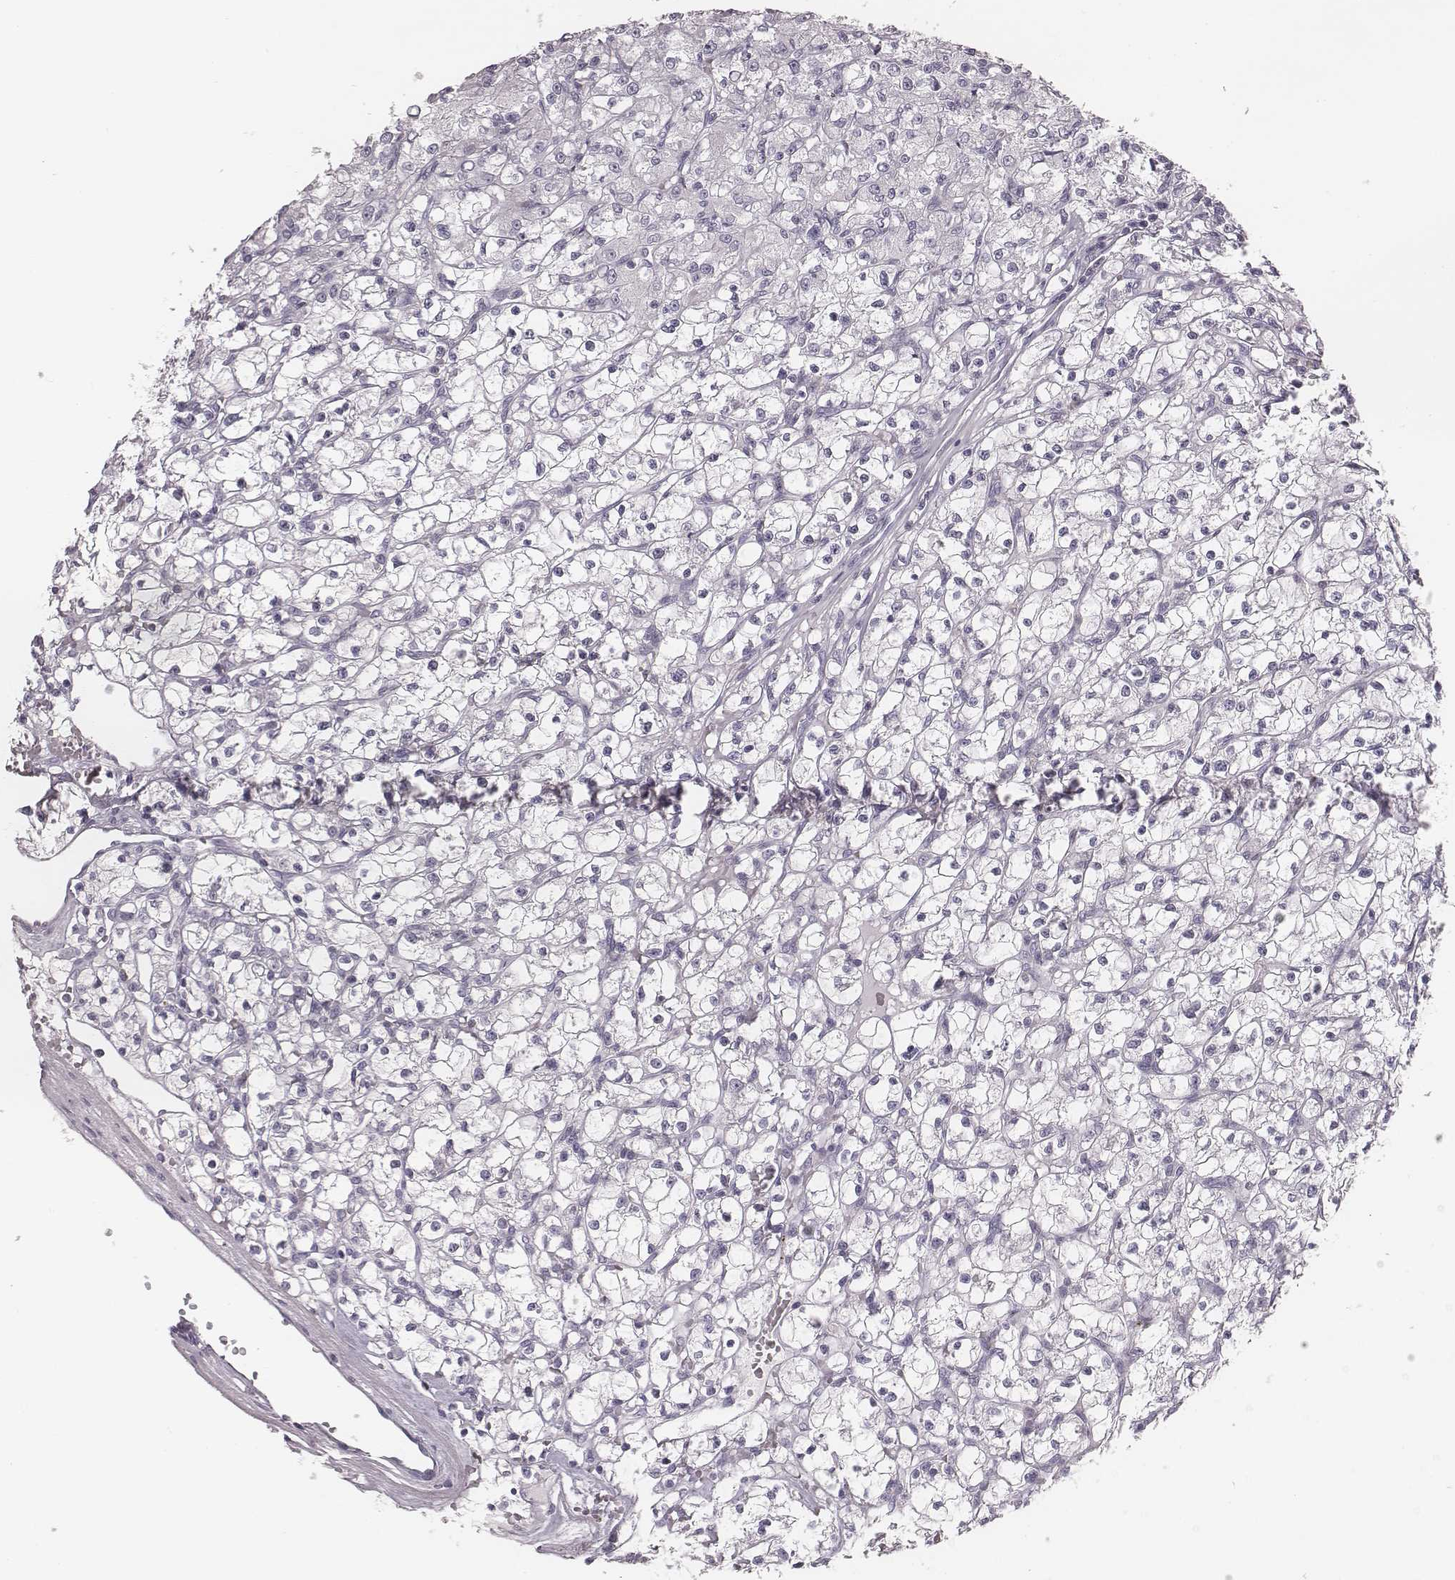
{"staining": {"intensity": "negative", "quantity": "none", "location": "none"}, "tissue": "renal cancer", "cell_type": "Tumor cells", "image_type": "cancer", "snomed": [{"axis": "morphology", "description": "Adenocarcinoma, NOS"}, {"axis": "topography", "description": "Kidney"}], "caption": "Immunohistochemistry micrograph of adenocarcinoma (renal) stained for a protein (brown), which shows no expression in tumor cells. (Stains: DAB (3,3'-diaminobenzidine) immunohistochemistry (IHC) with hematoxylin counter stain, Microscopy: brightfield microscopy at high magnification).", "gene": "ZNF365", "patient": {"sex": "female", "age": 59}}